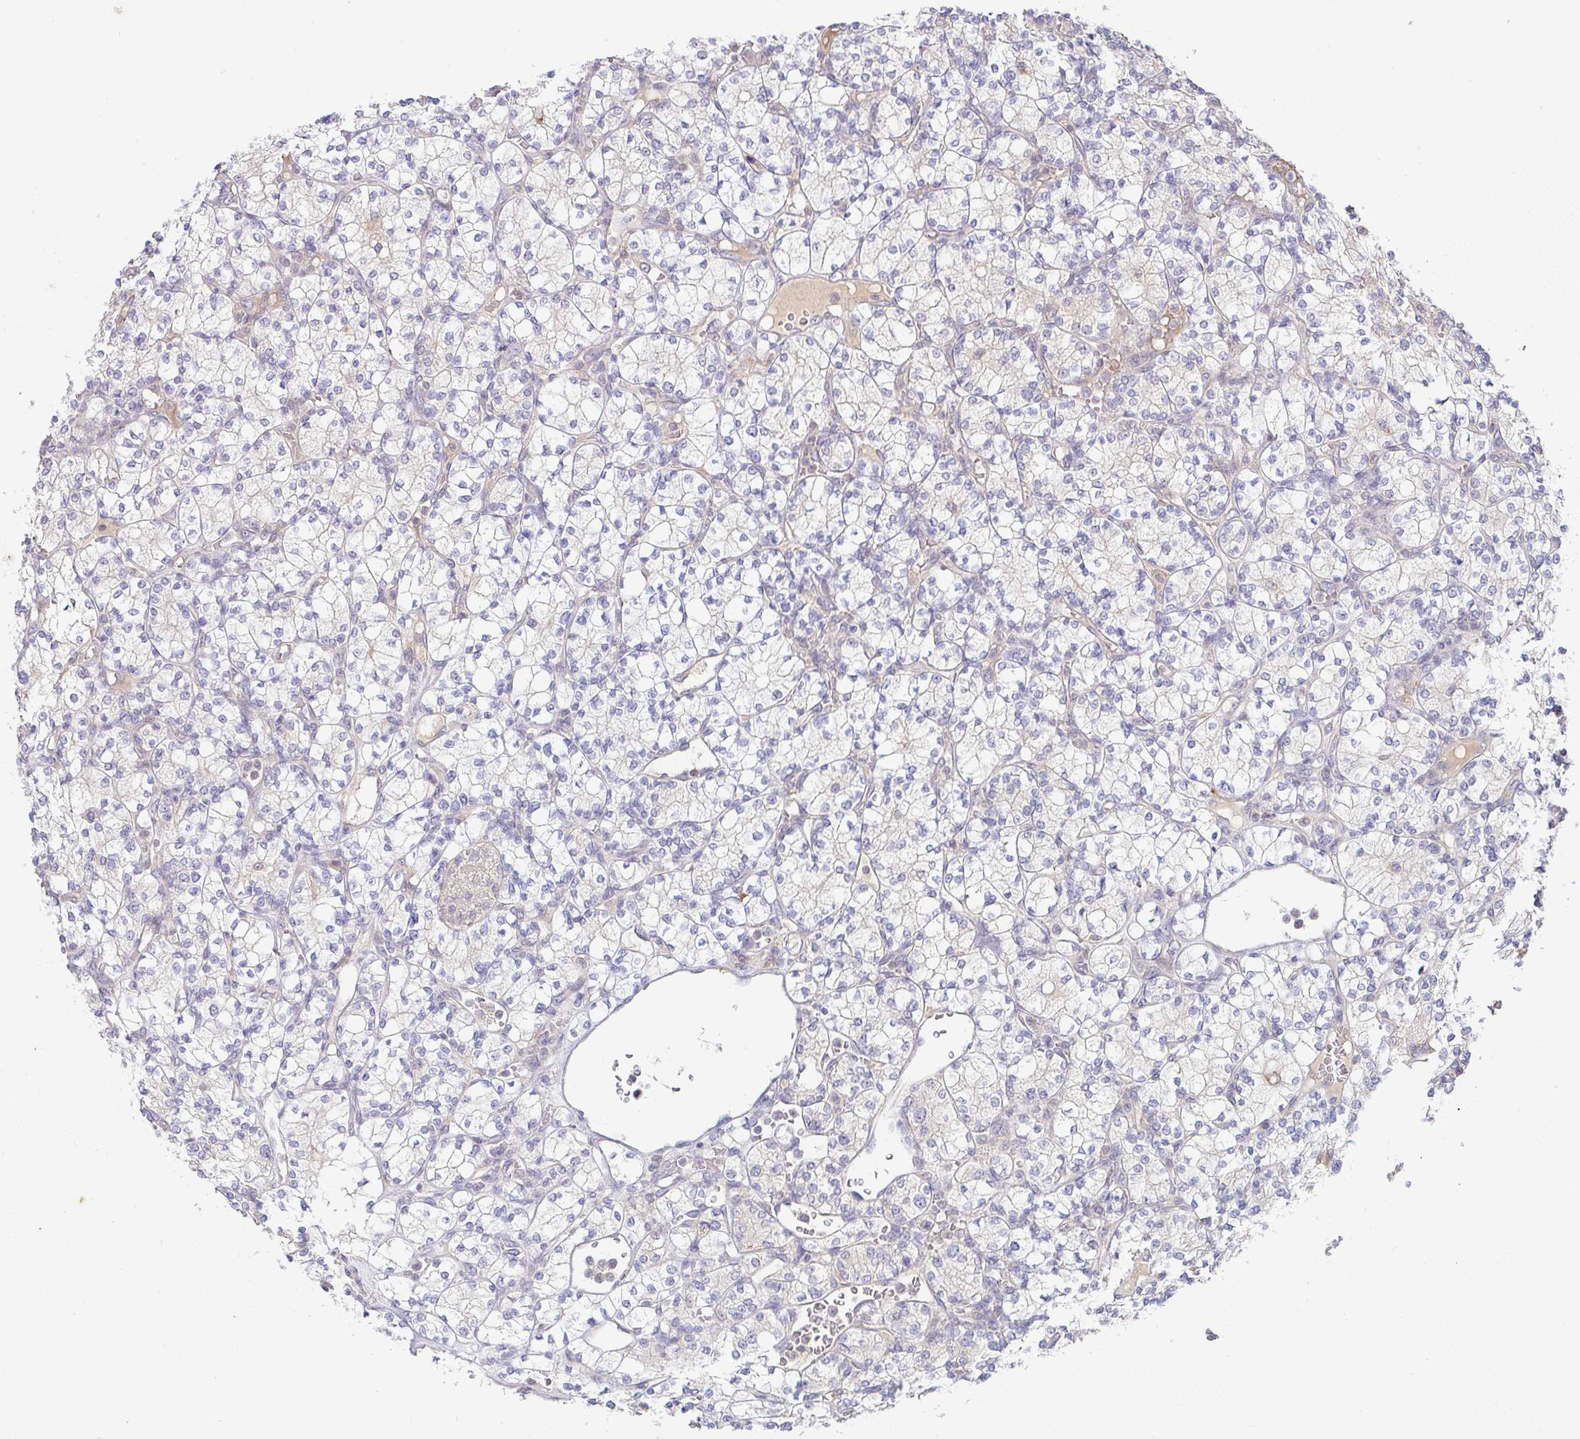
{"staining": {"intensity": "negative", "quantity": "none", "location": "none"}, "tissue": "renal cancer", "cell_type": "Tumor cells", "image_type": "cancer", "snomed": [{"axis": "morphology", "description": "Adenocarcinoma, NOS"}, {"axis": "topography", "description": "Kidney"}], "caption": "Human renal cancer (adenocarcinoma) stained for a protein using IHC shows no expression in tumor cells.", "gene": "DERL2", "patient": {"sex": "male", "age": 77}}